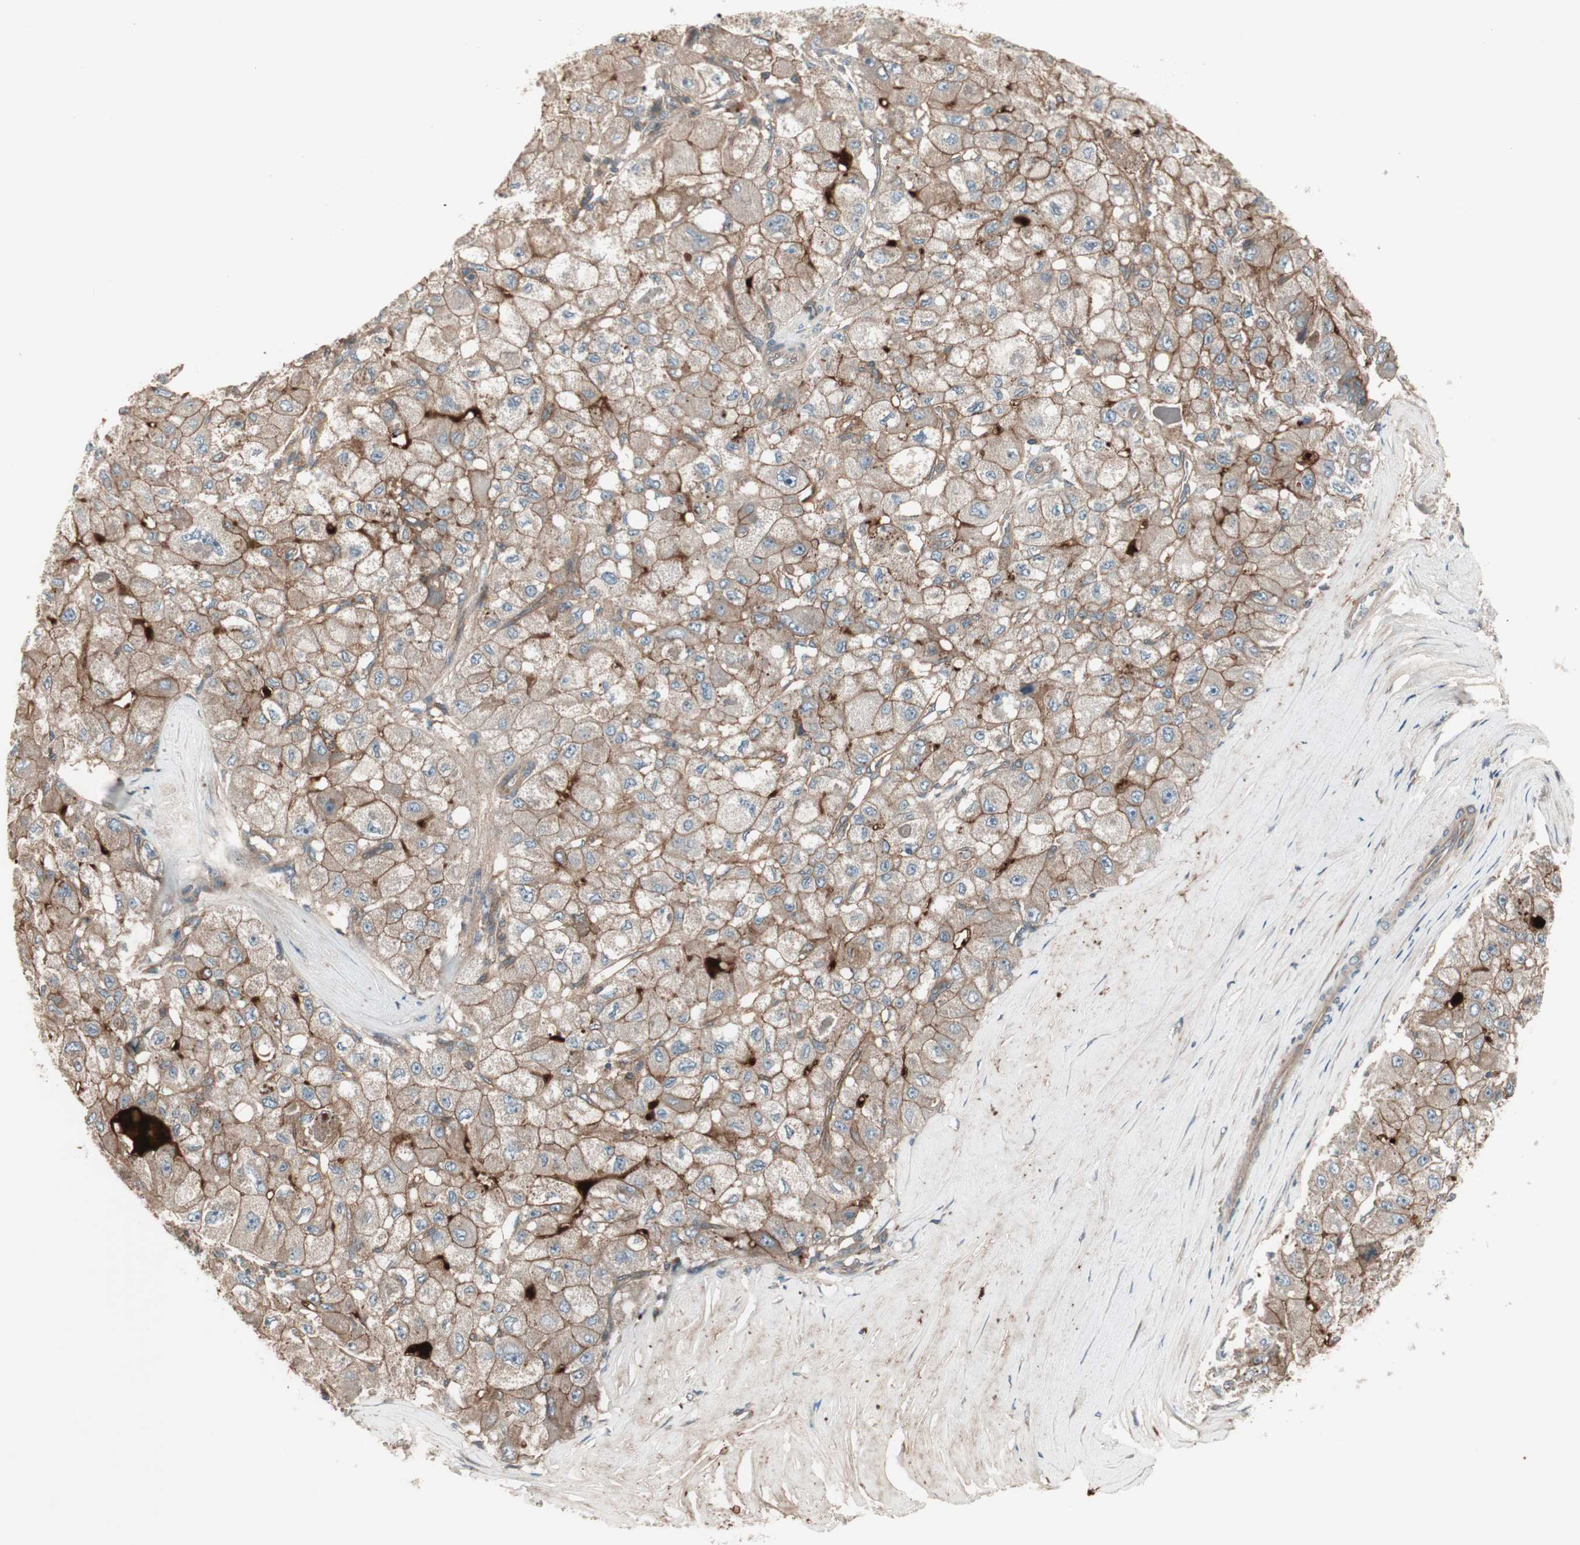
{"staining": {"intensity": "strong", "quantity": ">75%", "location": "cytoplasmic/membranous"}, "tissue": "liver cancer", "cell_type": "Tumor cells", "image_type": "cancer", "snomed": [{"axis": "morphology", "description": "Carcinoma, Hepatocellular, NOS"}, {"axis": "topography", "description": "Liver"}], "caption": "Protein analysis of liver cancer tissue reveals strong cytoplasmic/membranous expression in approximately >75% of tumor cells. (DAB = brown stain, brightfield microscopy at high magnification).", "gene": "TFPI", "patient": {"sex": "male", "age": 80}}